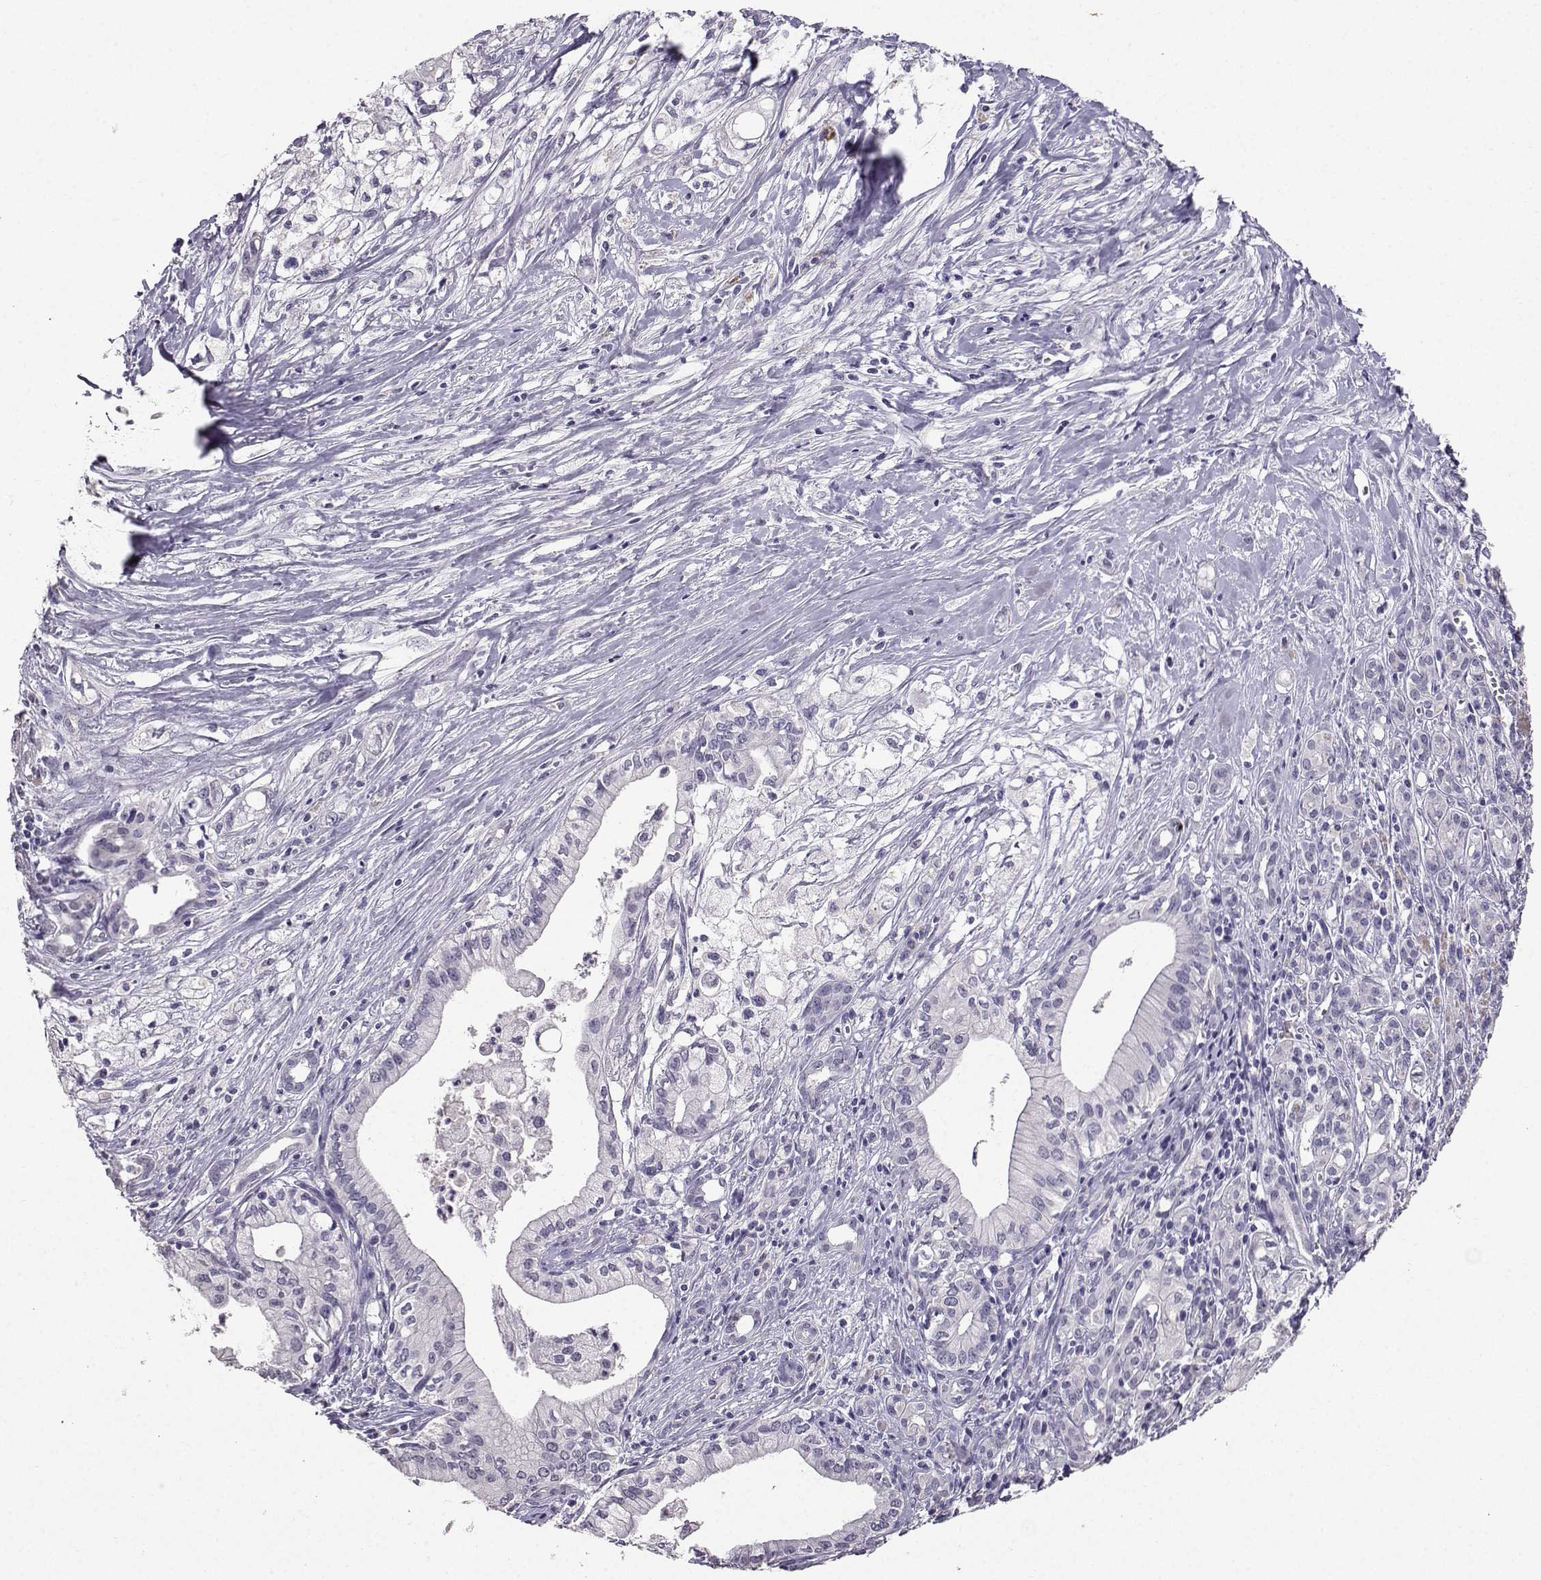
{"staining": {"intensity": "negative", "quantity": "none", "location": "none"}, "tissue": "pancreatic cancer", "cell_type": "Tumor cells", "image_type": "cancer", "snomed": [{"axis": "morphology", "description": "Adenocarcinoma, NOS"}, {"axis": "topography", "description": "Pancreas"}], "caption": "Photomicrograph shows no protein staining in tumor cells of pancreatic cancer (adenocarcinoma) tissue.", "gene": "SPAG11B", "patient": {"sex": "male", "age": 71}}